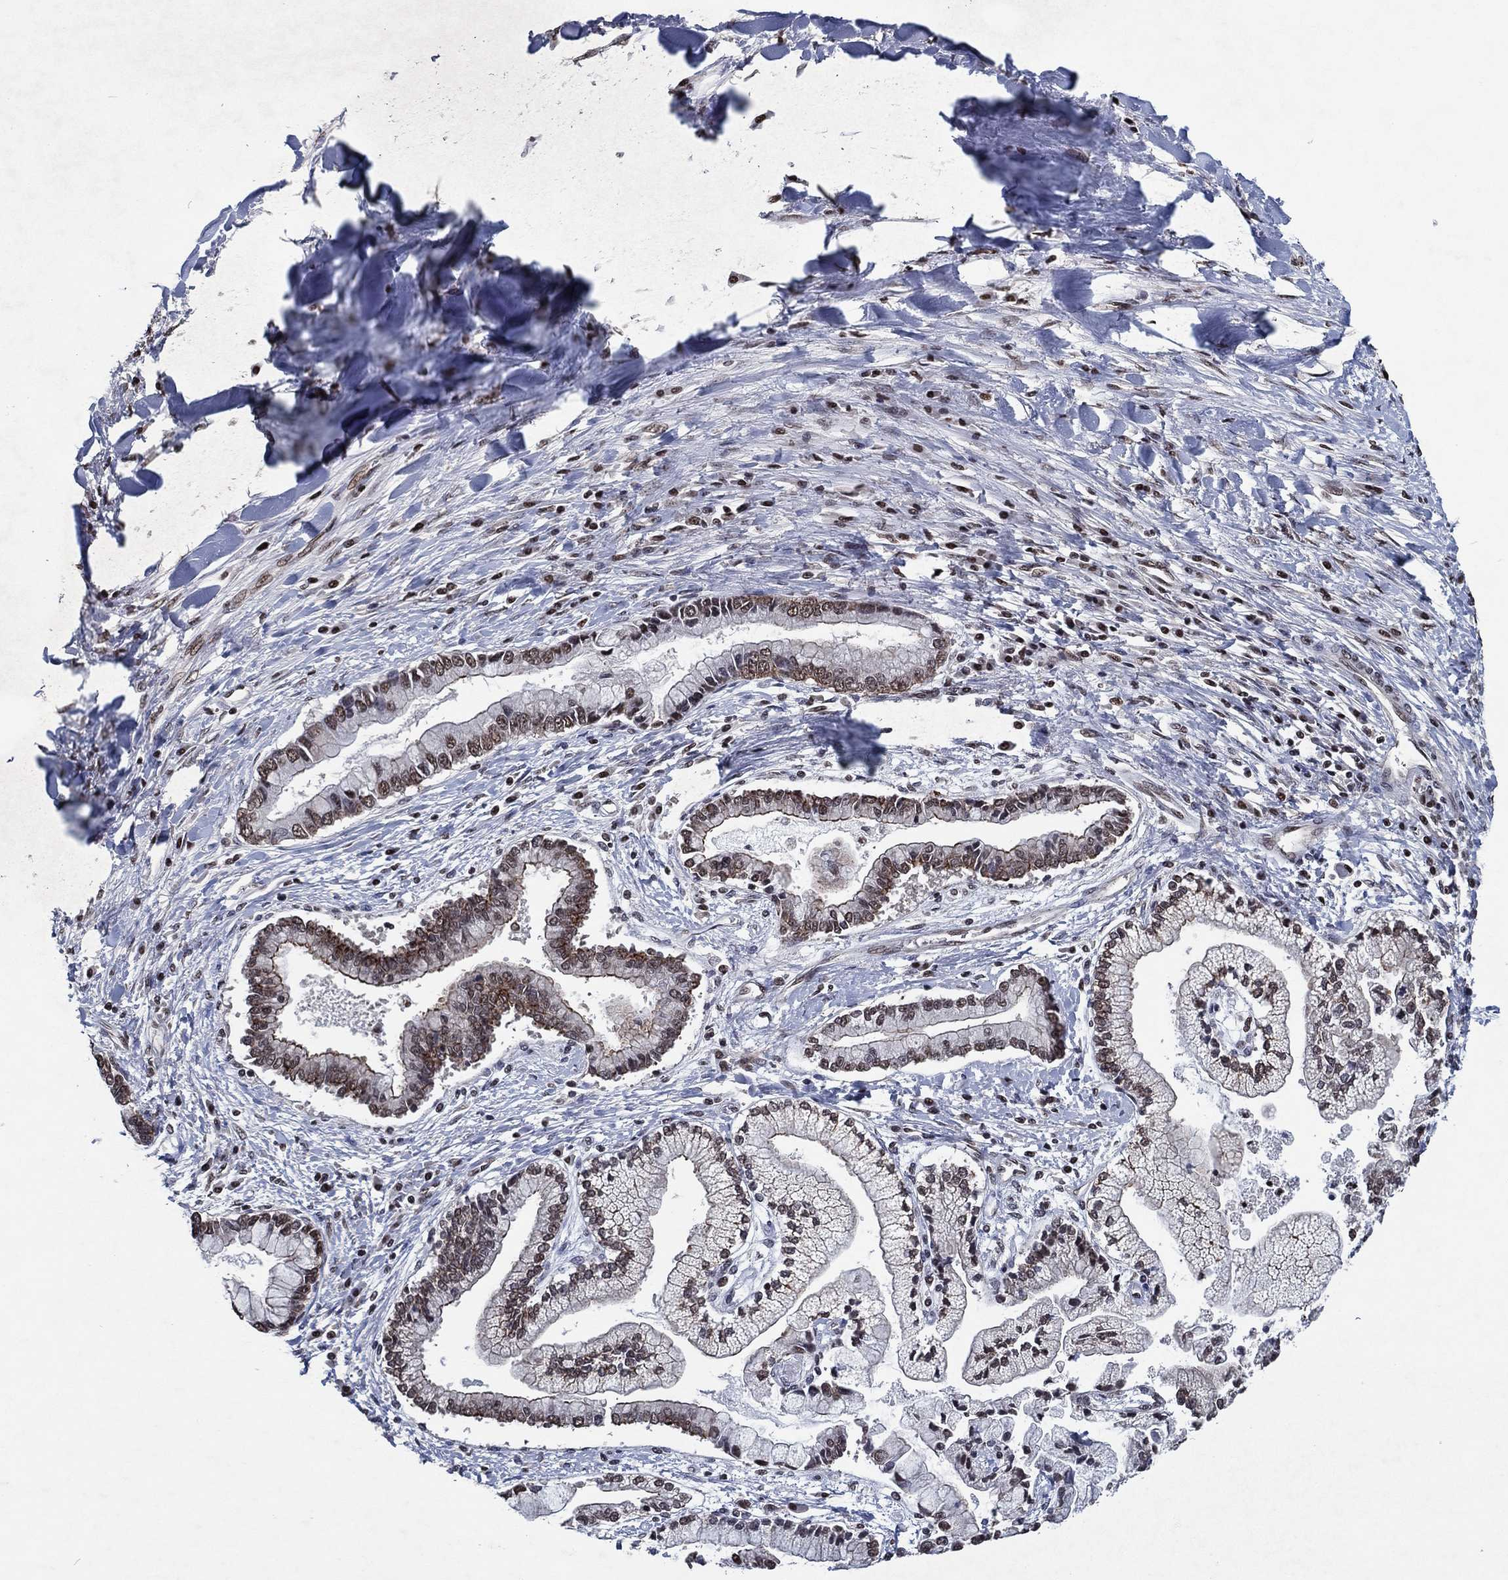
{"staining": {"intensity": "moderate", "quantity": ">75%", "location": "nuclear"}, "tissue": "liver cancer", "cell_type": "Tumor cells", "image_type": "cancer", "snomed": [{"axis": "morphology", "description": "Cholangiocarcinoma"}, {"axis": "topography", "description": "Liver"}], "caption": "Brown immunohistochemical staining in liver cancer (cholangiocarcinoma) exhibits moderate nuclear expression in approximately >75% of tumor cells.", "gene": "ZBTB42", "patient": {"sex": "male", "age": 50}}